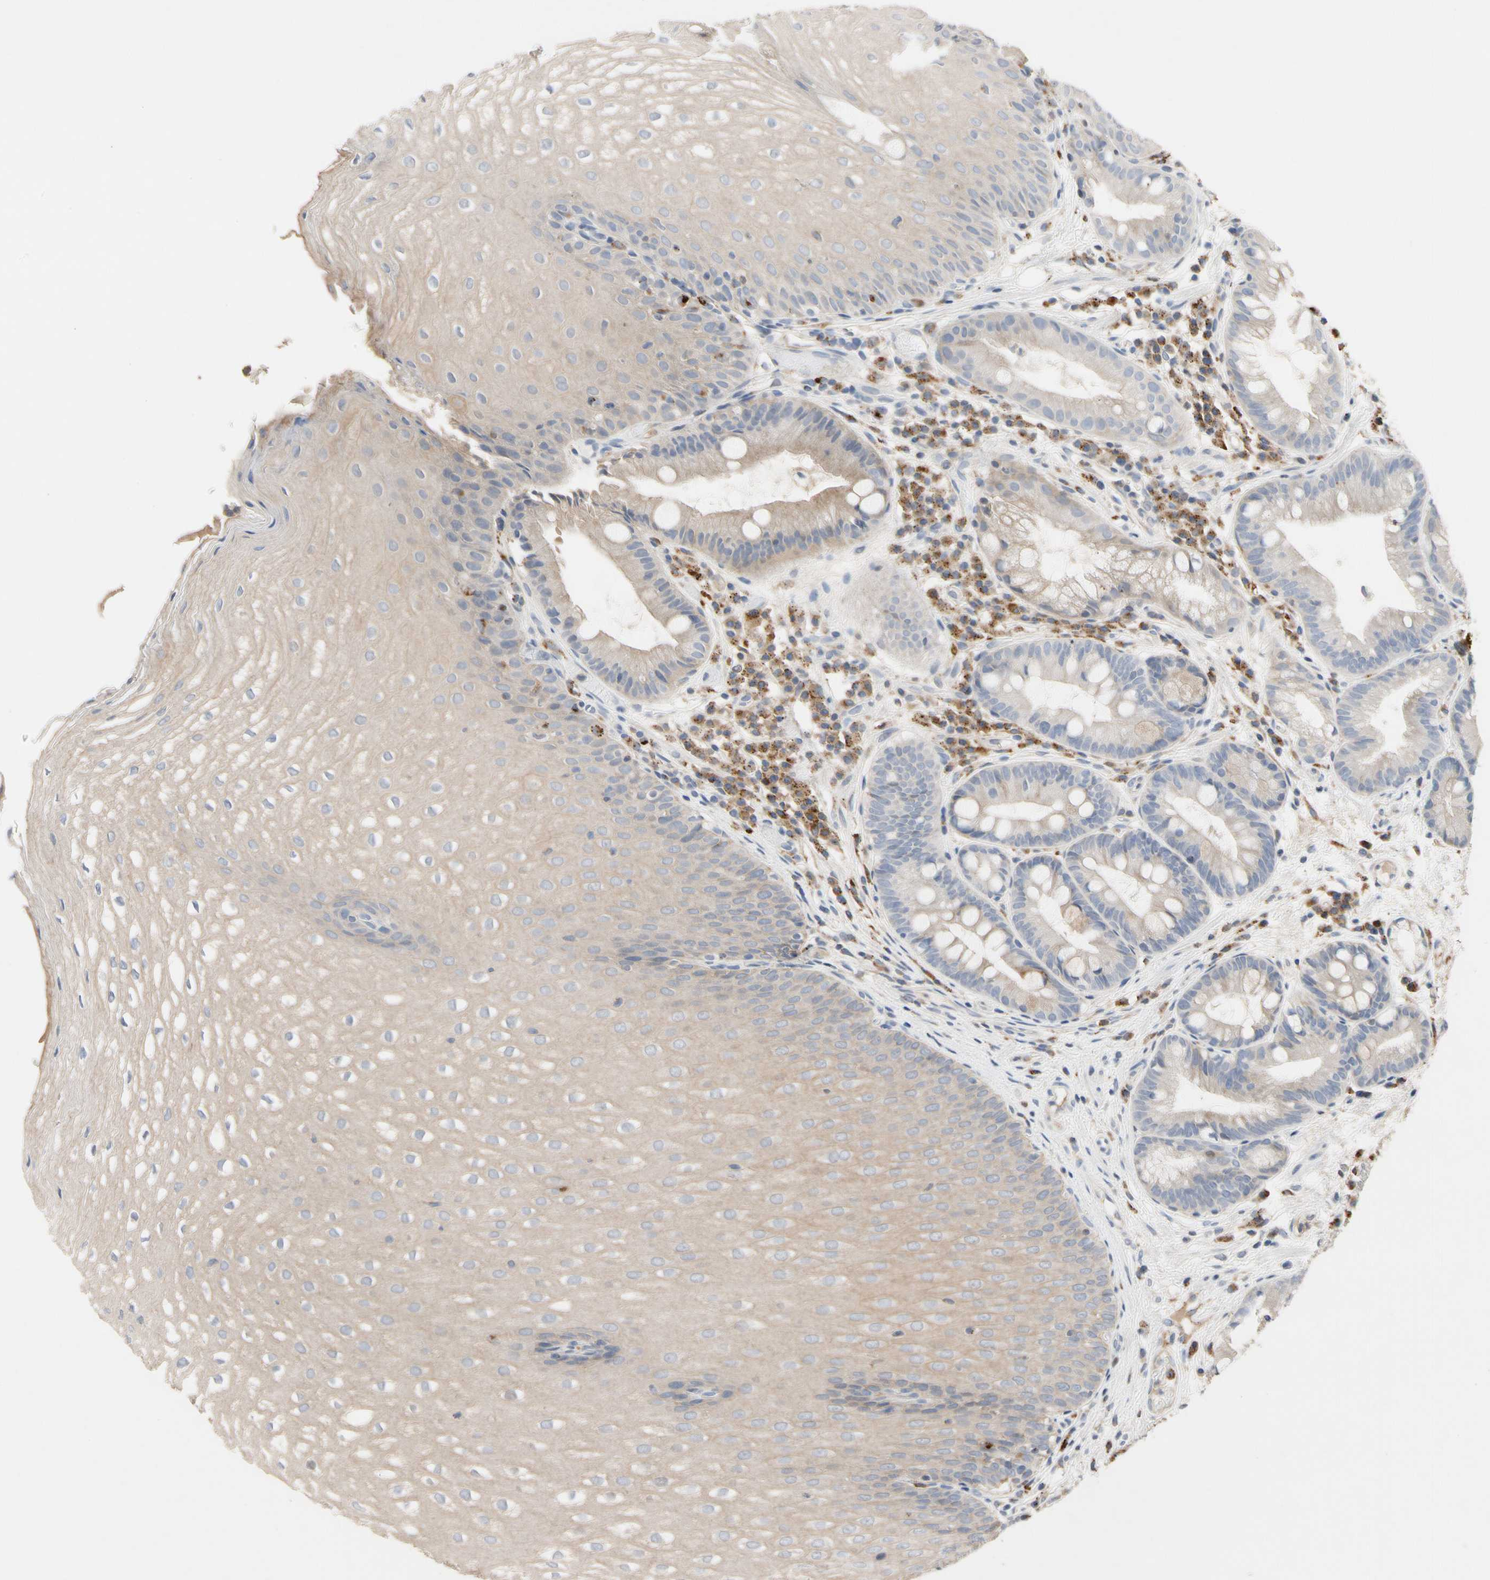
{"staining": {"intensity": "weak", "quantity": "<25%", "location": "cytoplasmic/membranous"}, "tissue": "stomach", "cell_type": "Glandular cells", "image_type": "normal", "snomed": [{"axis": "morphology", "description": "Normal tissue, NOS"}, {"axis": "topography", "description": "Stomach, upper"}], "caption": "High power microscopy image of an immunohistochemistry micrograph of normal stomach, revealing no significant staining in glandular cells.", "gene": "ADA2", "patient": {"sex": "male", "age": 72}}